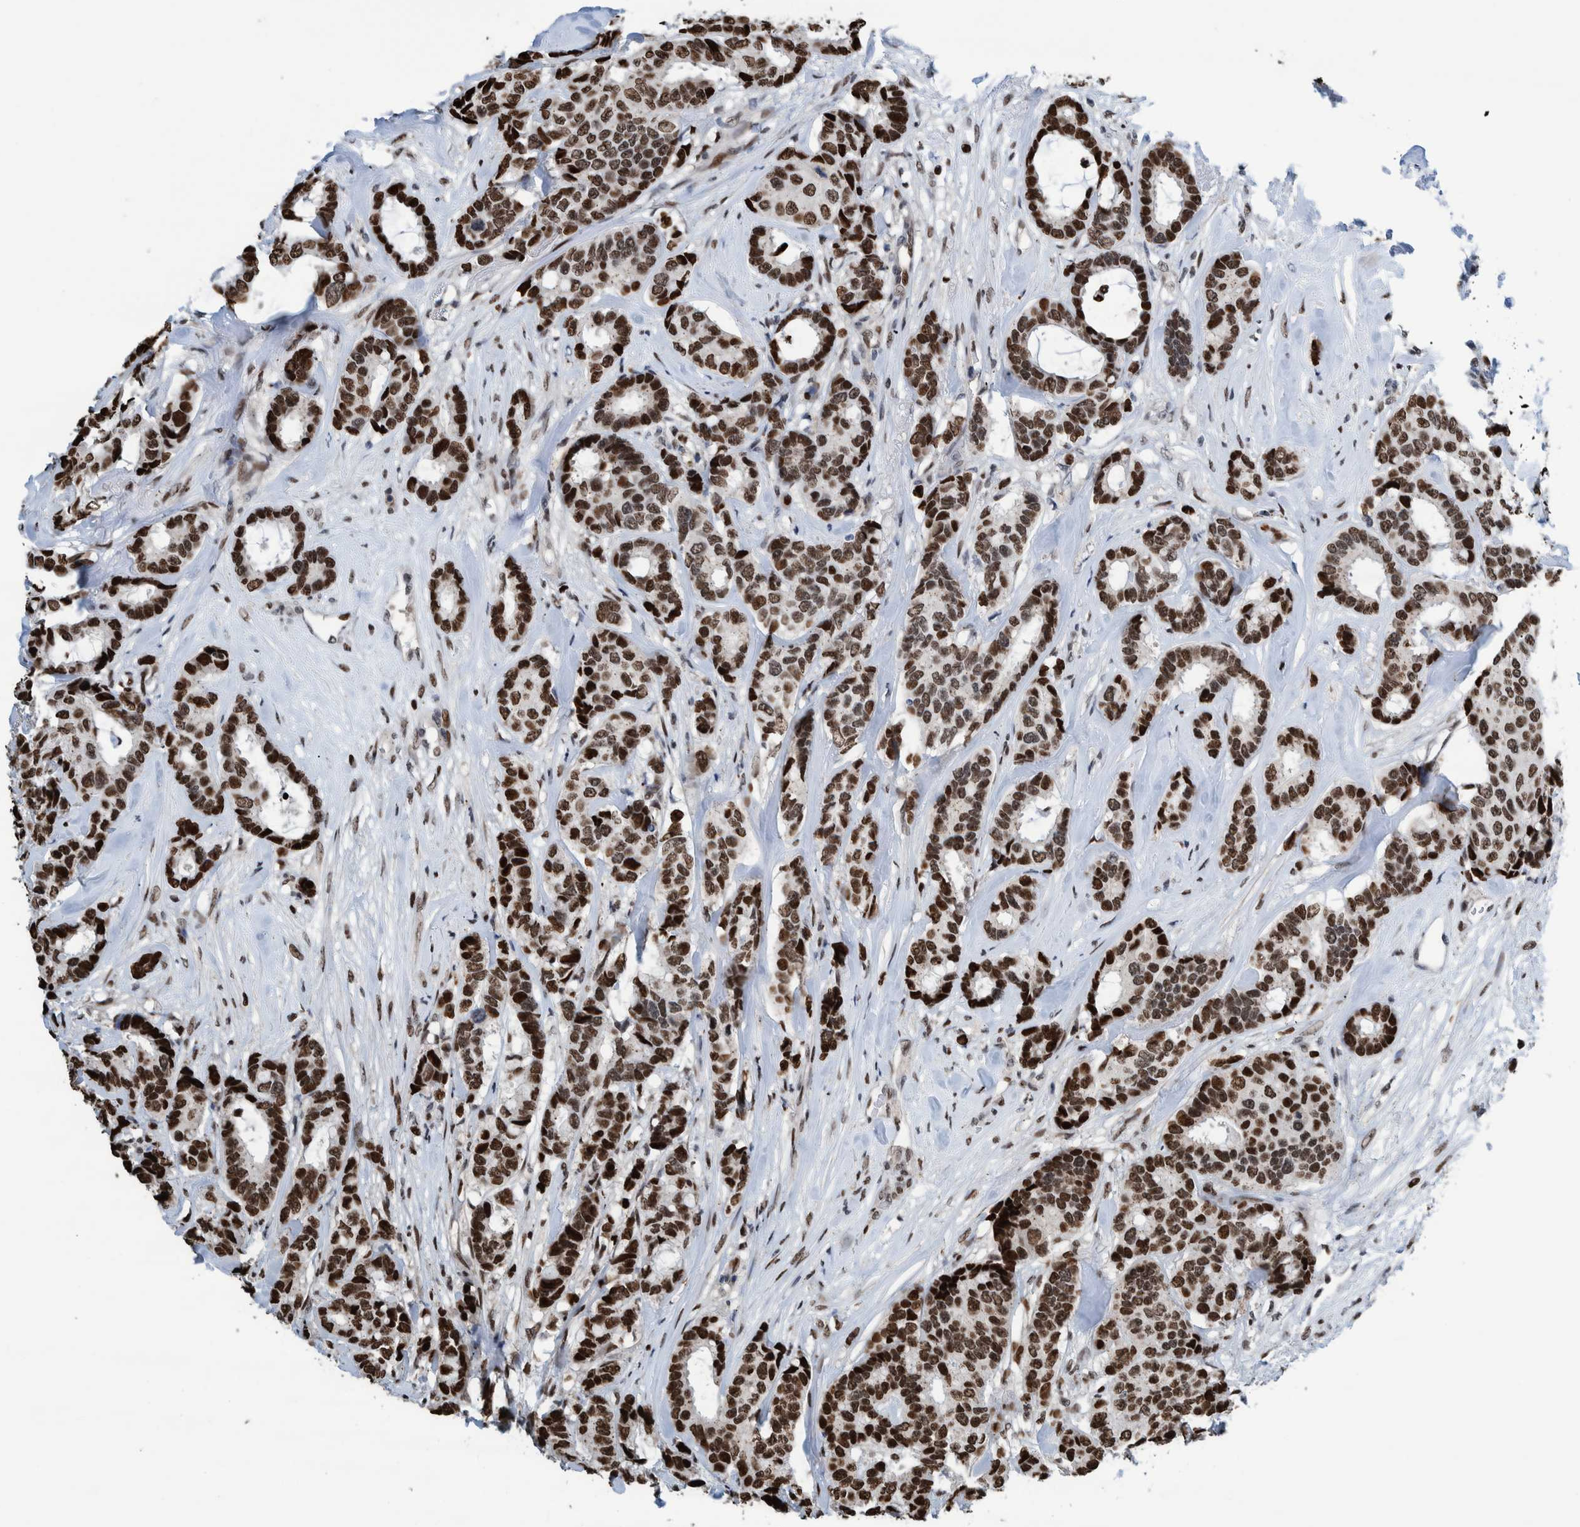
{"staining": {"intensity": "strong", "quantity": ">75%", "location": "nuclear"}, "tissue": "breast cancer", "cell_type": "Tumor cells", "image_type": "cancer", "snomed": [{"axis": "morphology", "description": "Duct carcinoma"}, {"axis": "topography", "description": "Breast"}], "caption": "Protein expression analysis of breast cancer (invasive ductal carcinoma) reveals strong nuclear expression in about >75% of tumor cells.", "gene": "HEATR9", "patient": {"sex": "female", "age": 87}}